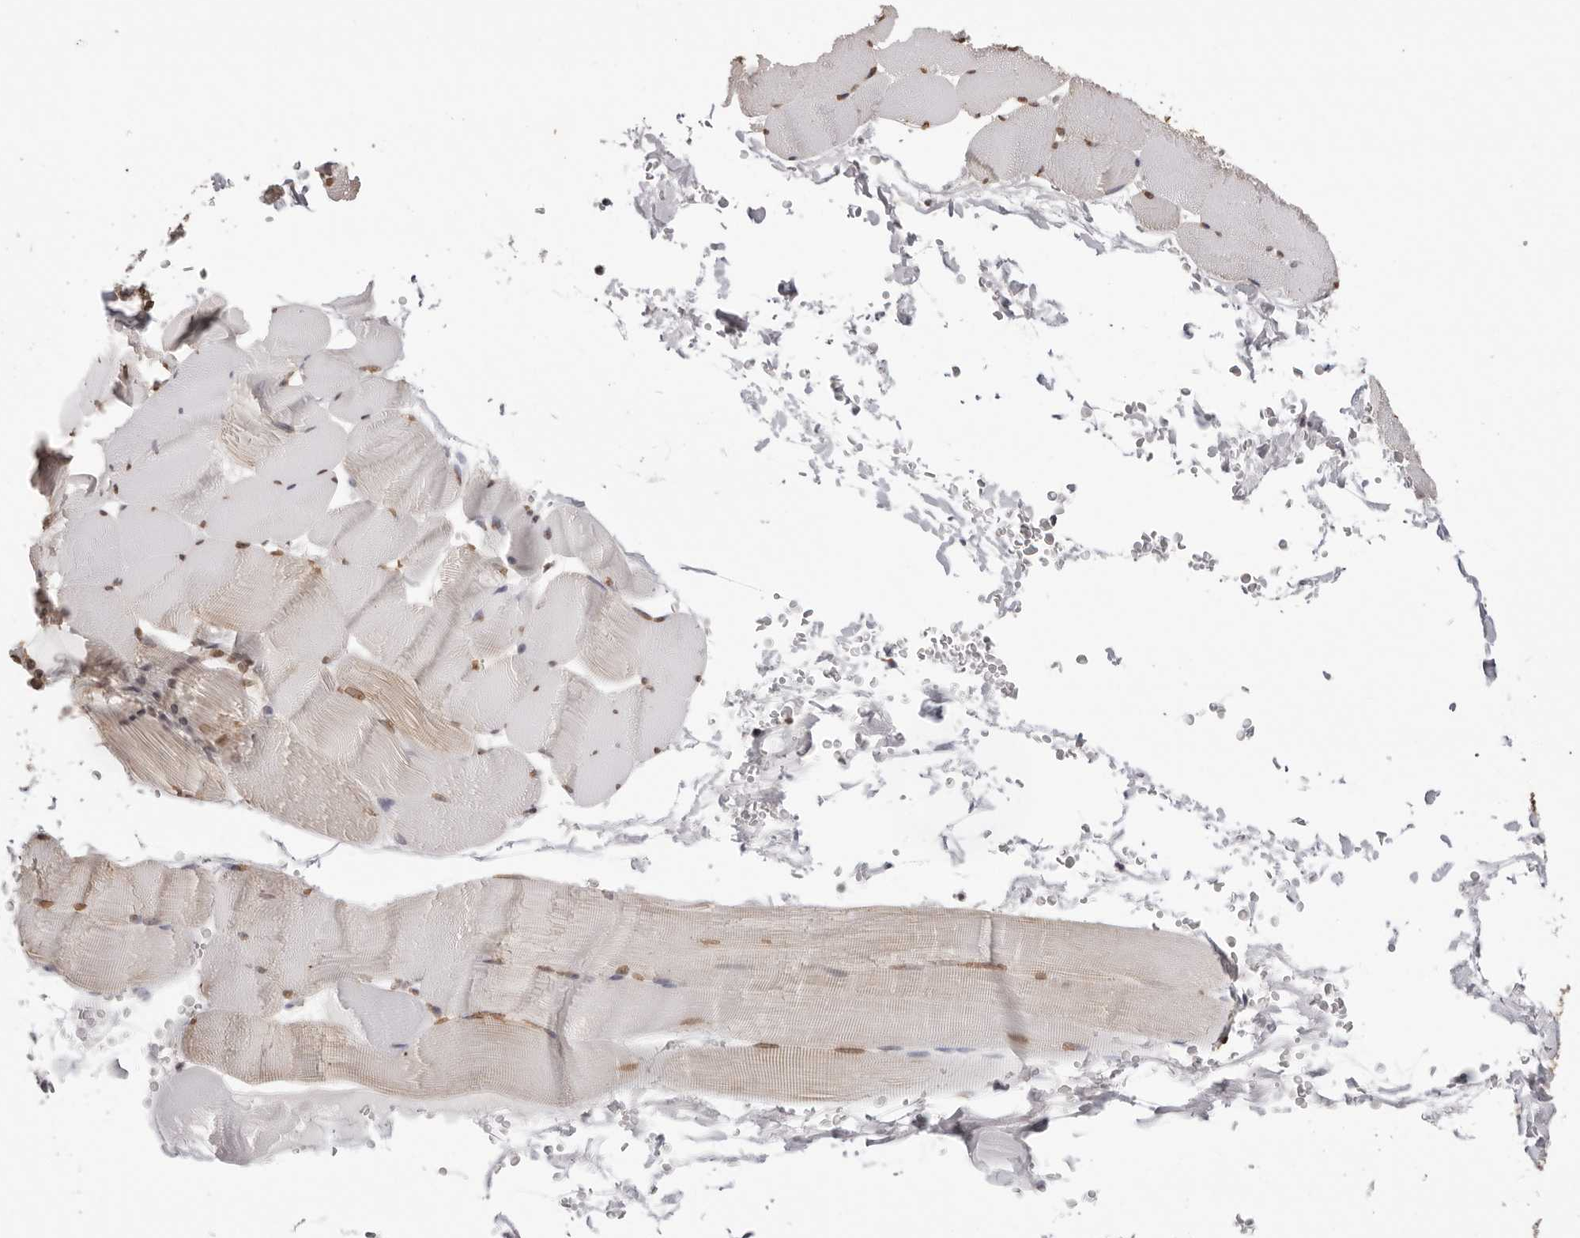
{"staining": {"intensity": "moderate", "quantity": ">75%", "location": "nuclear"}, "tissue": "skeletal muscle", "cell_type": "Myocytes", "image_type": "normal", "snomed": [{"axis": "morphology", "description": "Normal tissue, NOS"}, {"axis": "topography", "description": "Skeletal muscle"}], "caption": "A medium amount of moderate nuclear staining is appreciated in approximately >75% of myocytes in normal skeletal muscle.", "gene": "OLIG3", "patient": {"sex": "male", "age": 62}}